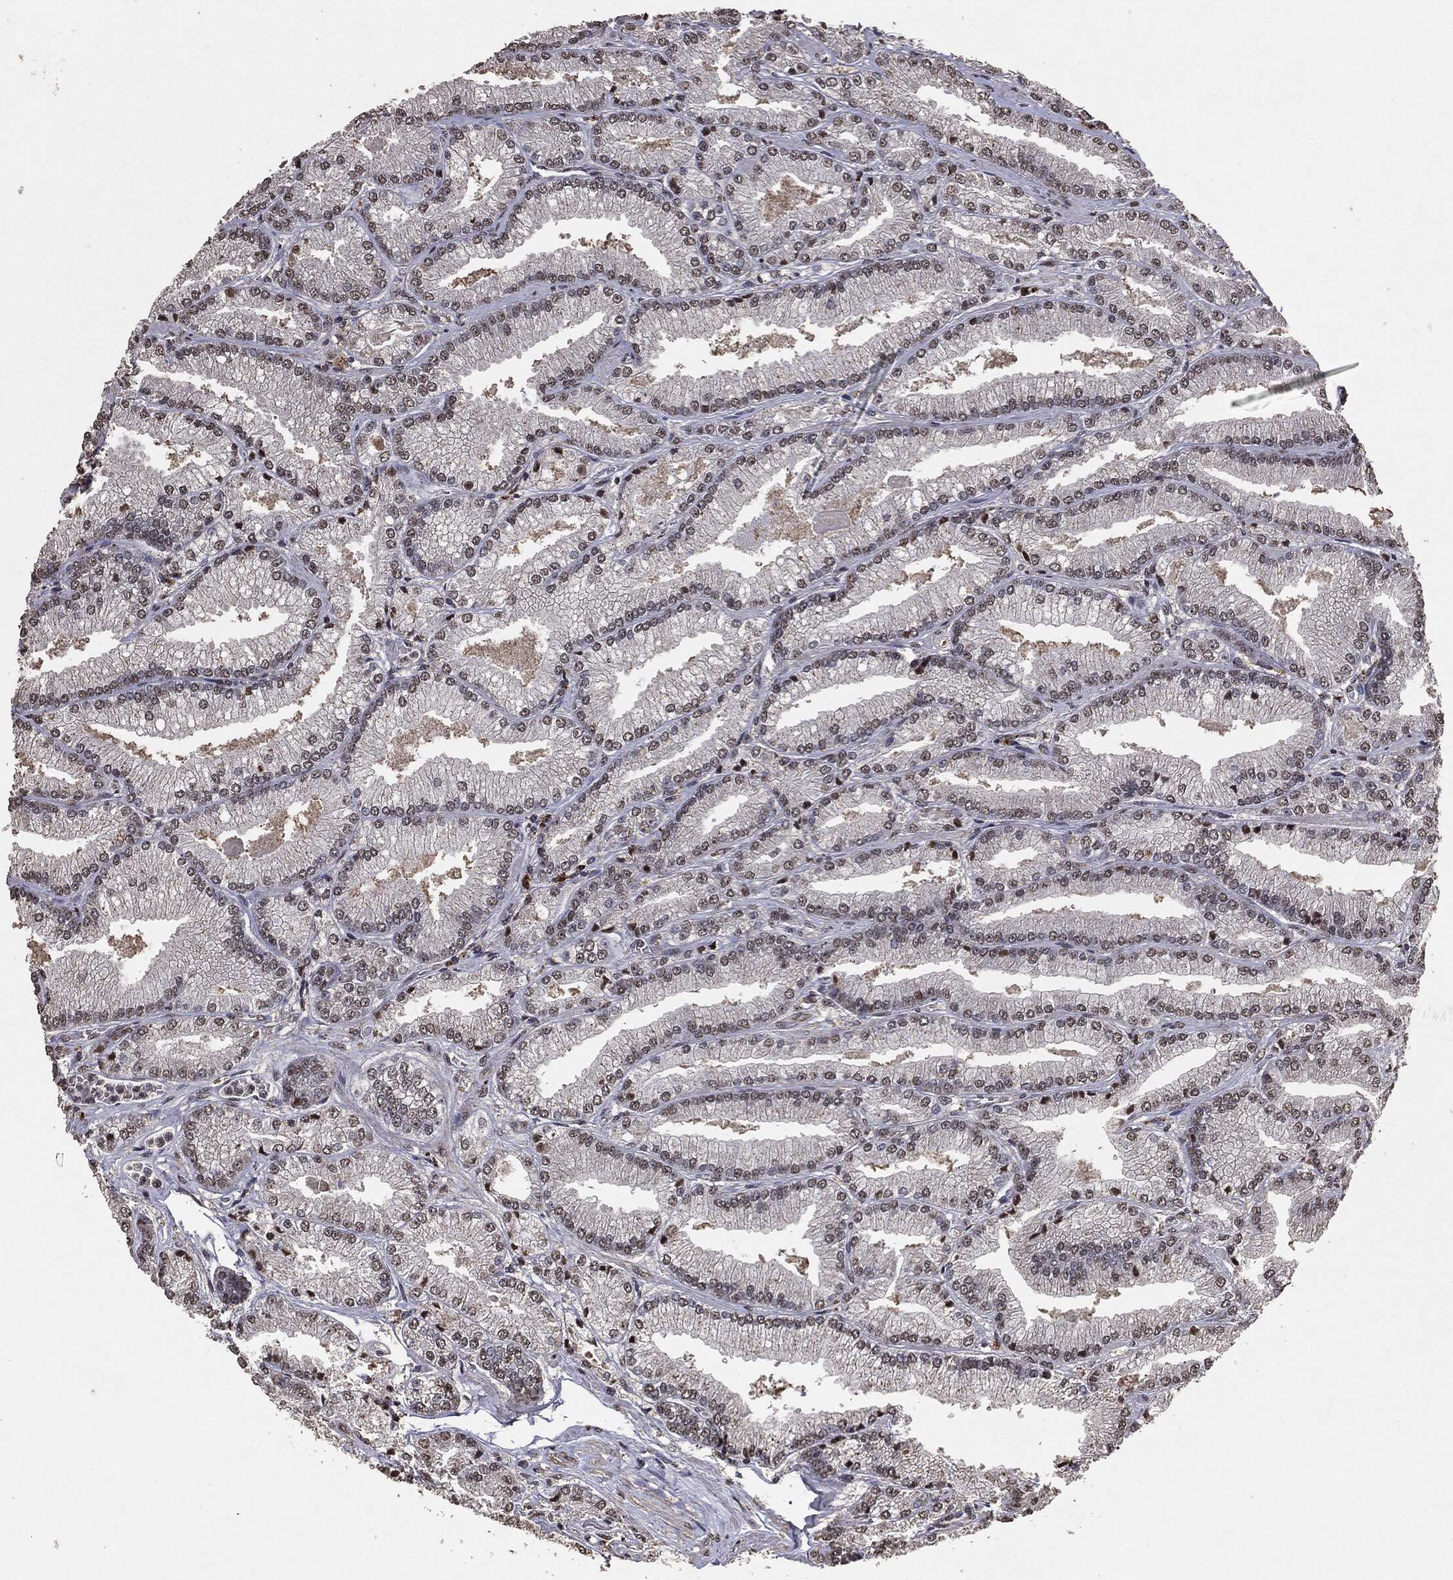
{"staining": {"intensity": "negative", "quantity": "none", "location": "none"}, "tissue": "prostate cancer", "cell_type": "Tumor cells", "image_type": "cancer", "snomed": [{"axis": "morphology", "description": "Adenocarcinoma, Low grade"}, {"axis": "topography", "description": "Prostate"}], "caption": "The micrograph exhibits no staining of tumor cells in prostate cancer (low-grade adenocarcinoma).", "gene": "RAD18", "patient": {"sex": "male", "age": 67}}